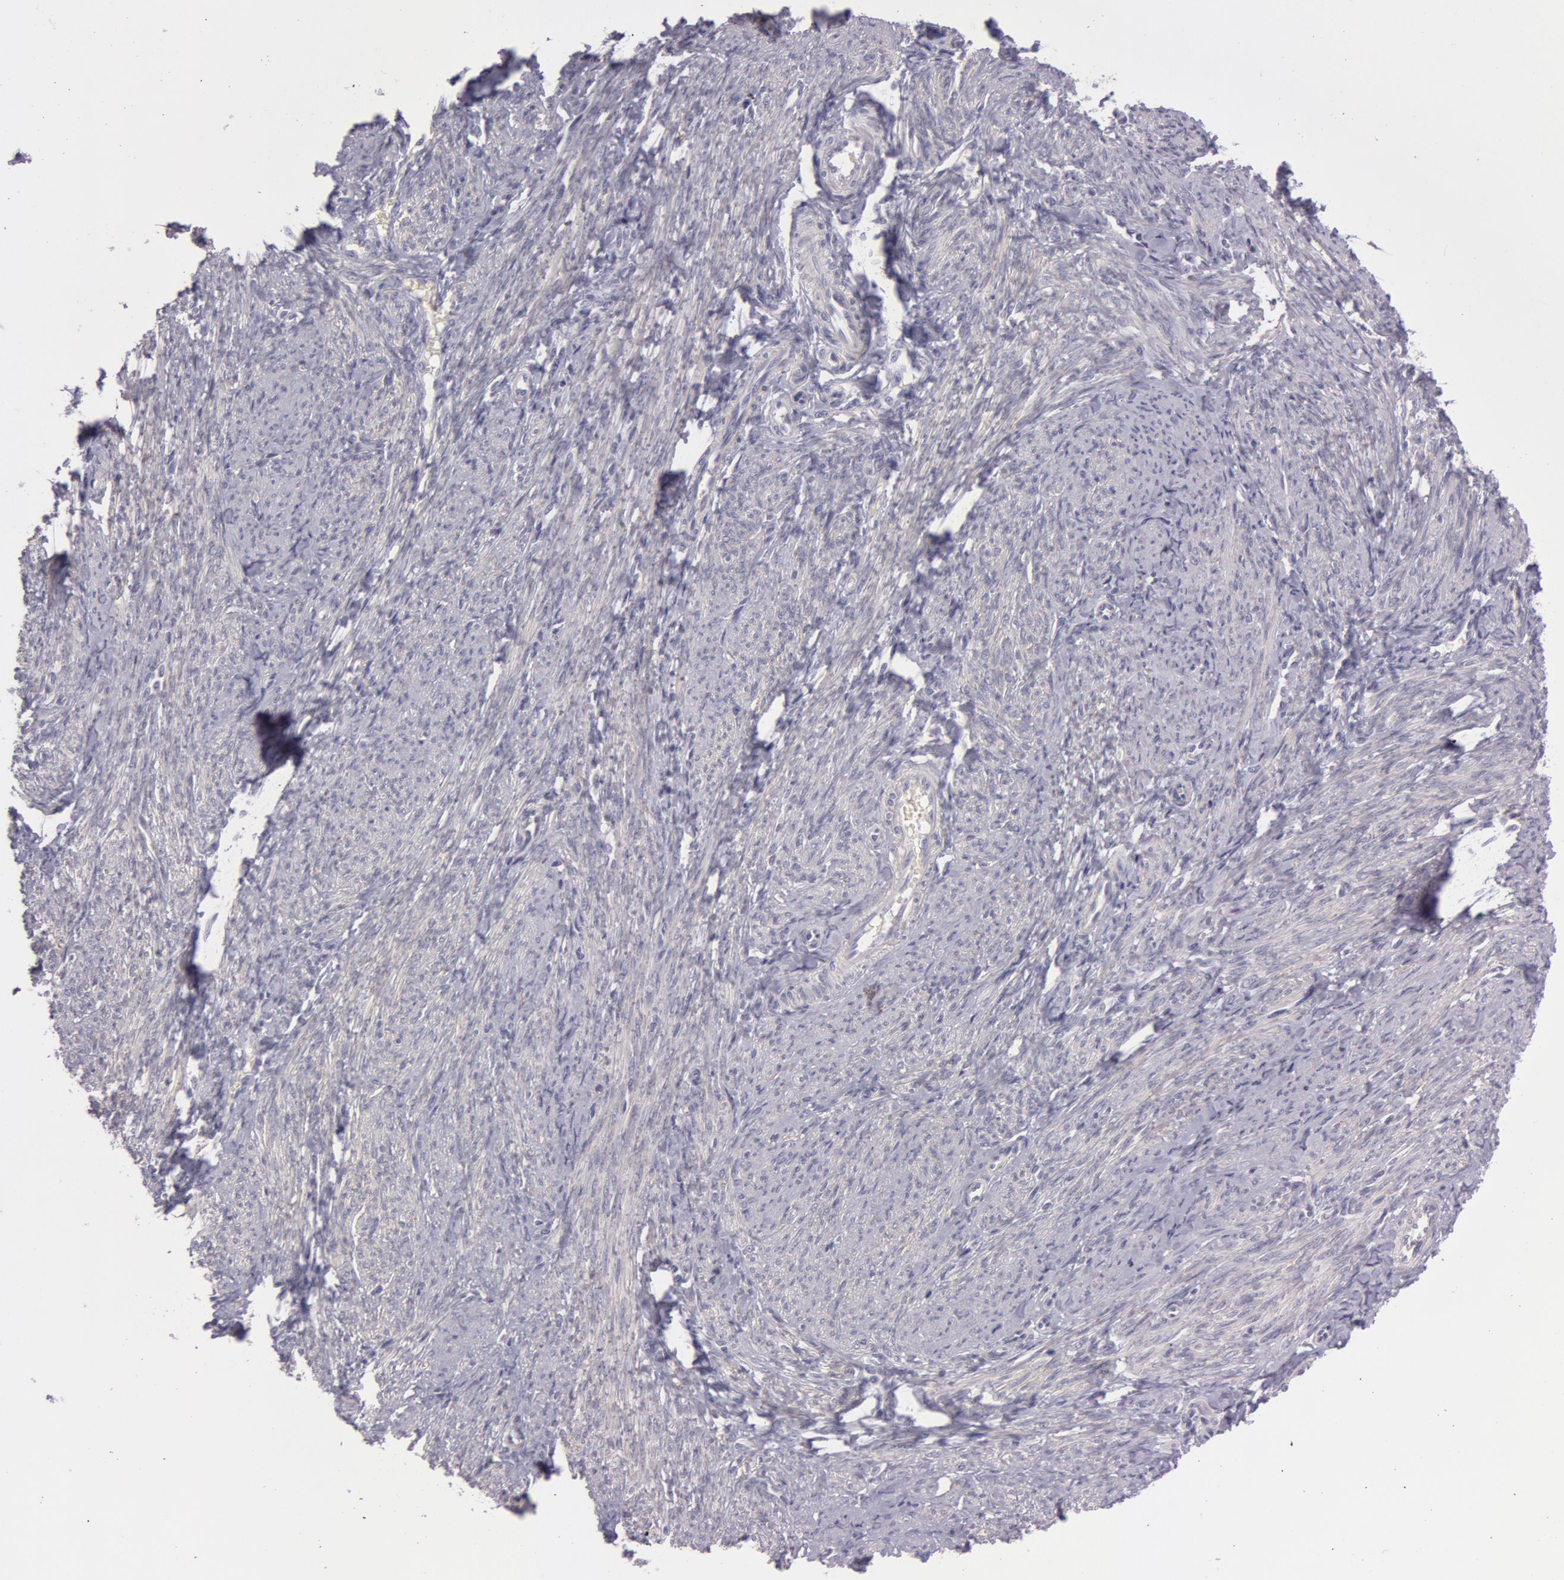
{"staining": {"intensity": "negative", "quantity": "none", "location": "none"}, "tissue": "smooth muscle", "cell_type": "Smooth muscle cells", "image_type": "normal", "snomed": [{"axis": "morphology", "description": "Normal tissue, NOS"}, {"axis": "topography", "description": "Smooth muscle"}, {"axis": "topography", "description": "Cervix"}], "caption": "This is an IHC image of unremarkable human smooth muscle. There is no expression in smooth muscle cells.", "gene": "IL1RN", "patient": {"sex": "female", "age": 70}}